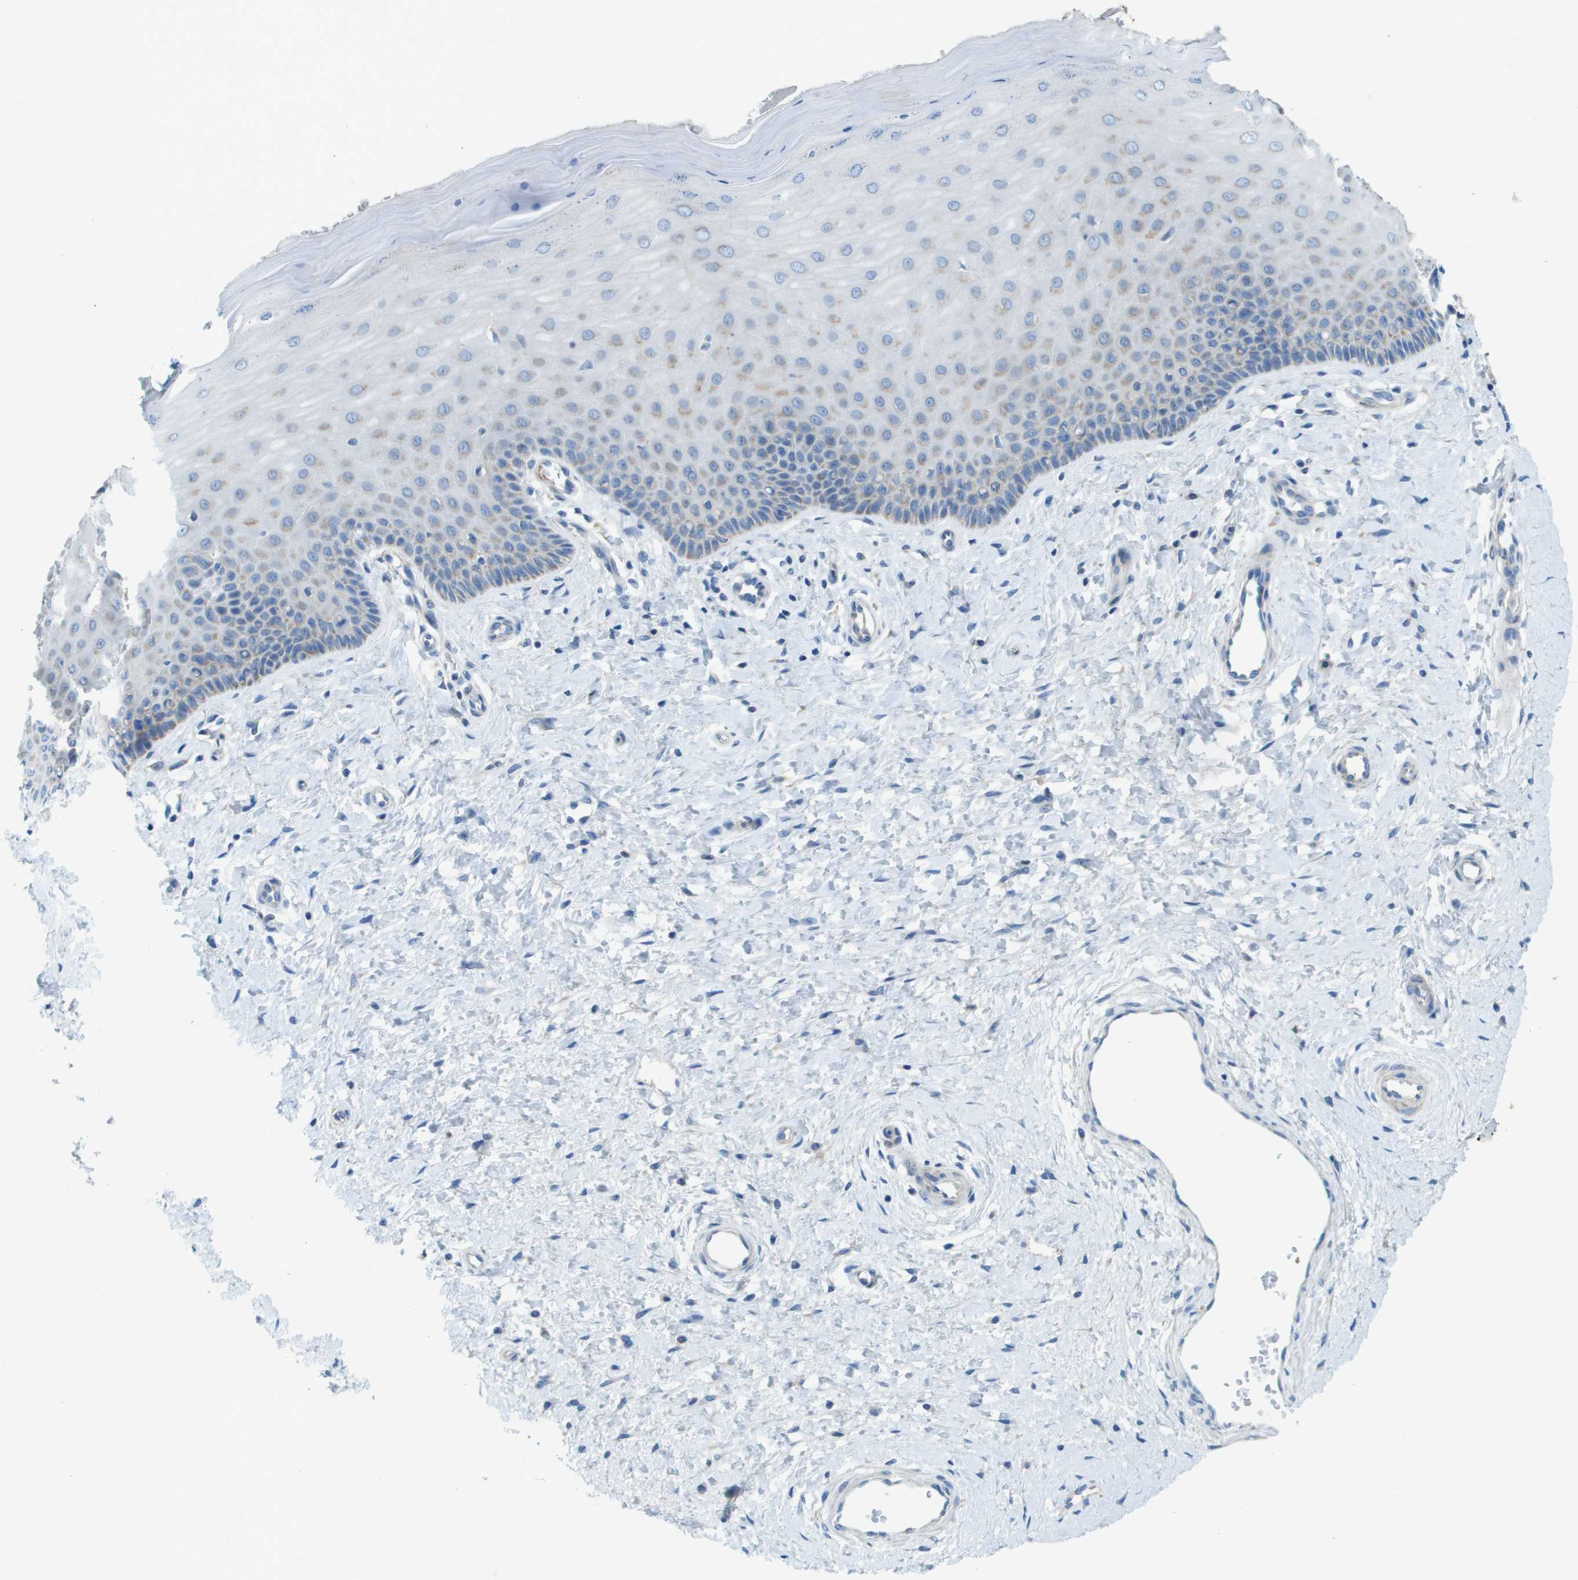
{"staining": {"intensity": "weak", "quantity": "<25%", "location": "cytoplasmic/membranous"}, "tissue": "cervix", "cell_type": "Glandular cells", "image_type": "normal", "snomed": [{"axis": "morphology", "description": "Normal tissue, NOS"}, {"axis": "topography", "description": "Cervix"}], "caption": "A micrograph of cervix stained for a protein displays no brown staining in glandular cells. The staining is performed using DAB (3,3'-diaminobenzidine) brown chromogen with nuclei counter-stained in using hematoxylin.", "gene": "CYGB", "patient": {"sex": "female", "age": 55}}